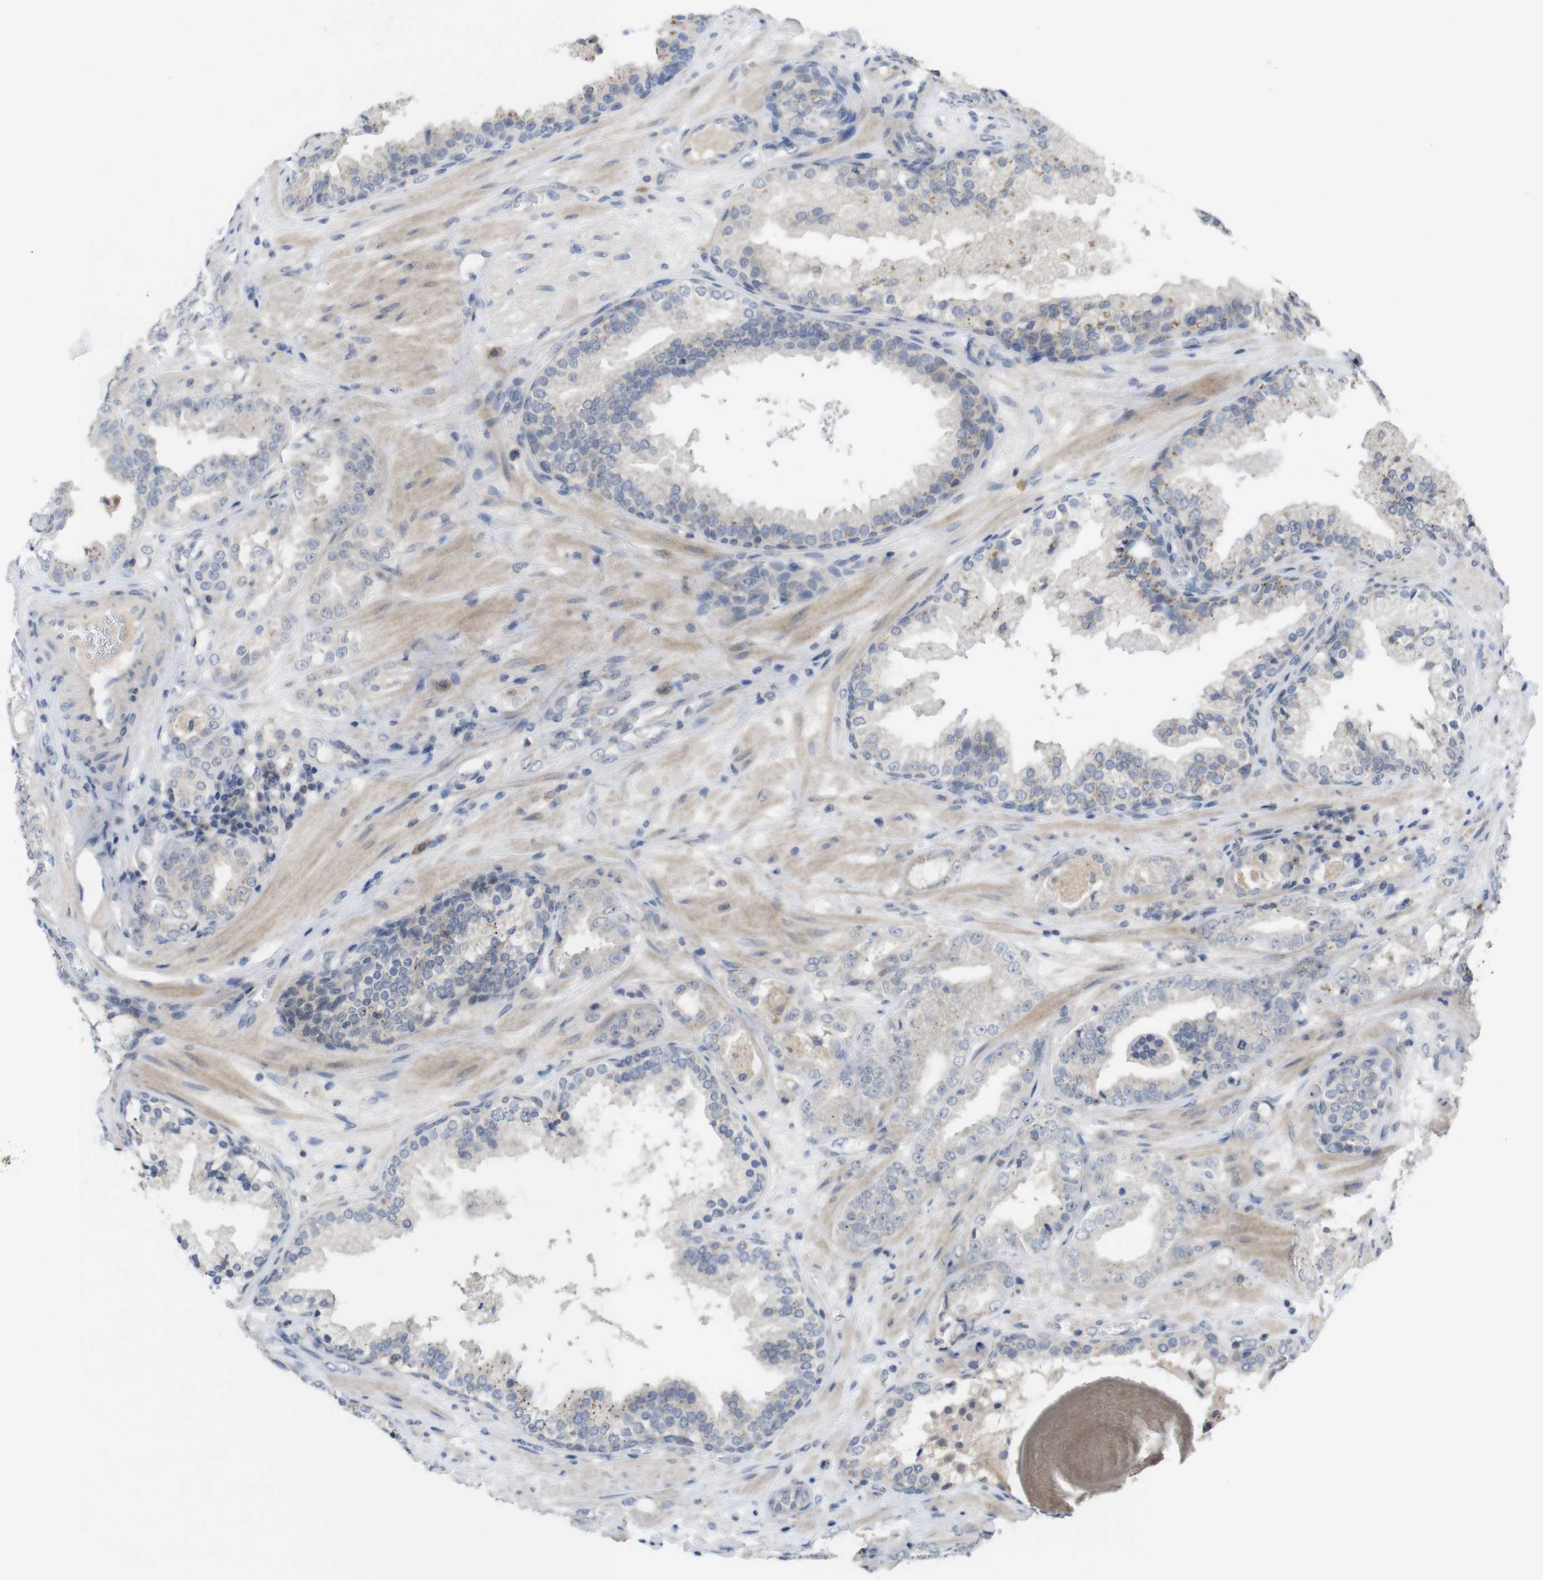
{"staining": {"intensity": "weak", "quantity": "25%-75%", "location": "cytoplasmic/membranous"}, "tissue": "prostate cancer", "cell_type": "Tumor cells", "image_type": "cancer", "snomed": [{"axis": "morphology", "description": "Adenocarcinoma, High grade"}, {"axis": "topography", "description": "Prostate"}], "caption": "Protein analysis of prostate adenocarcinoma (high-grade) tissue shows weak cytoplasmic/membranous positivity in approximately 25%-75% of tumor cells.", "gene": "SLAMF7", "patient": {"sex": "male", "age": 65}}